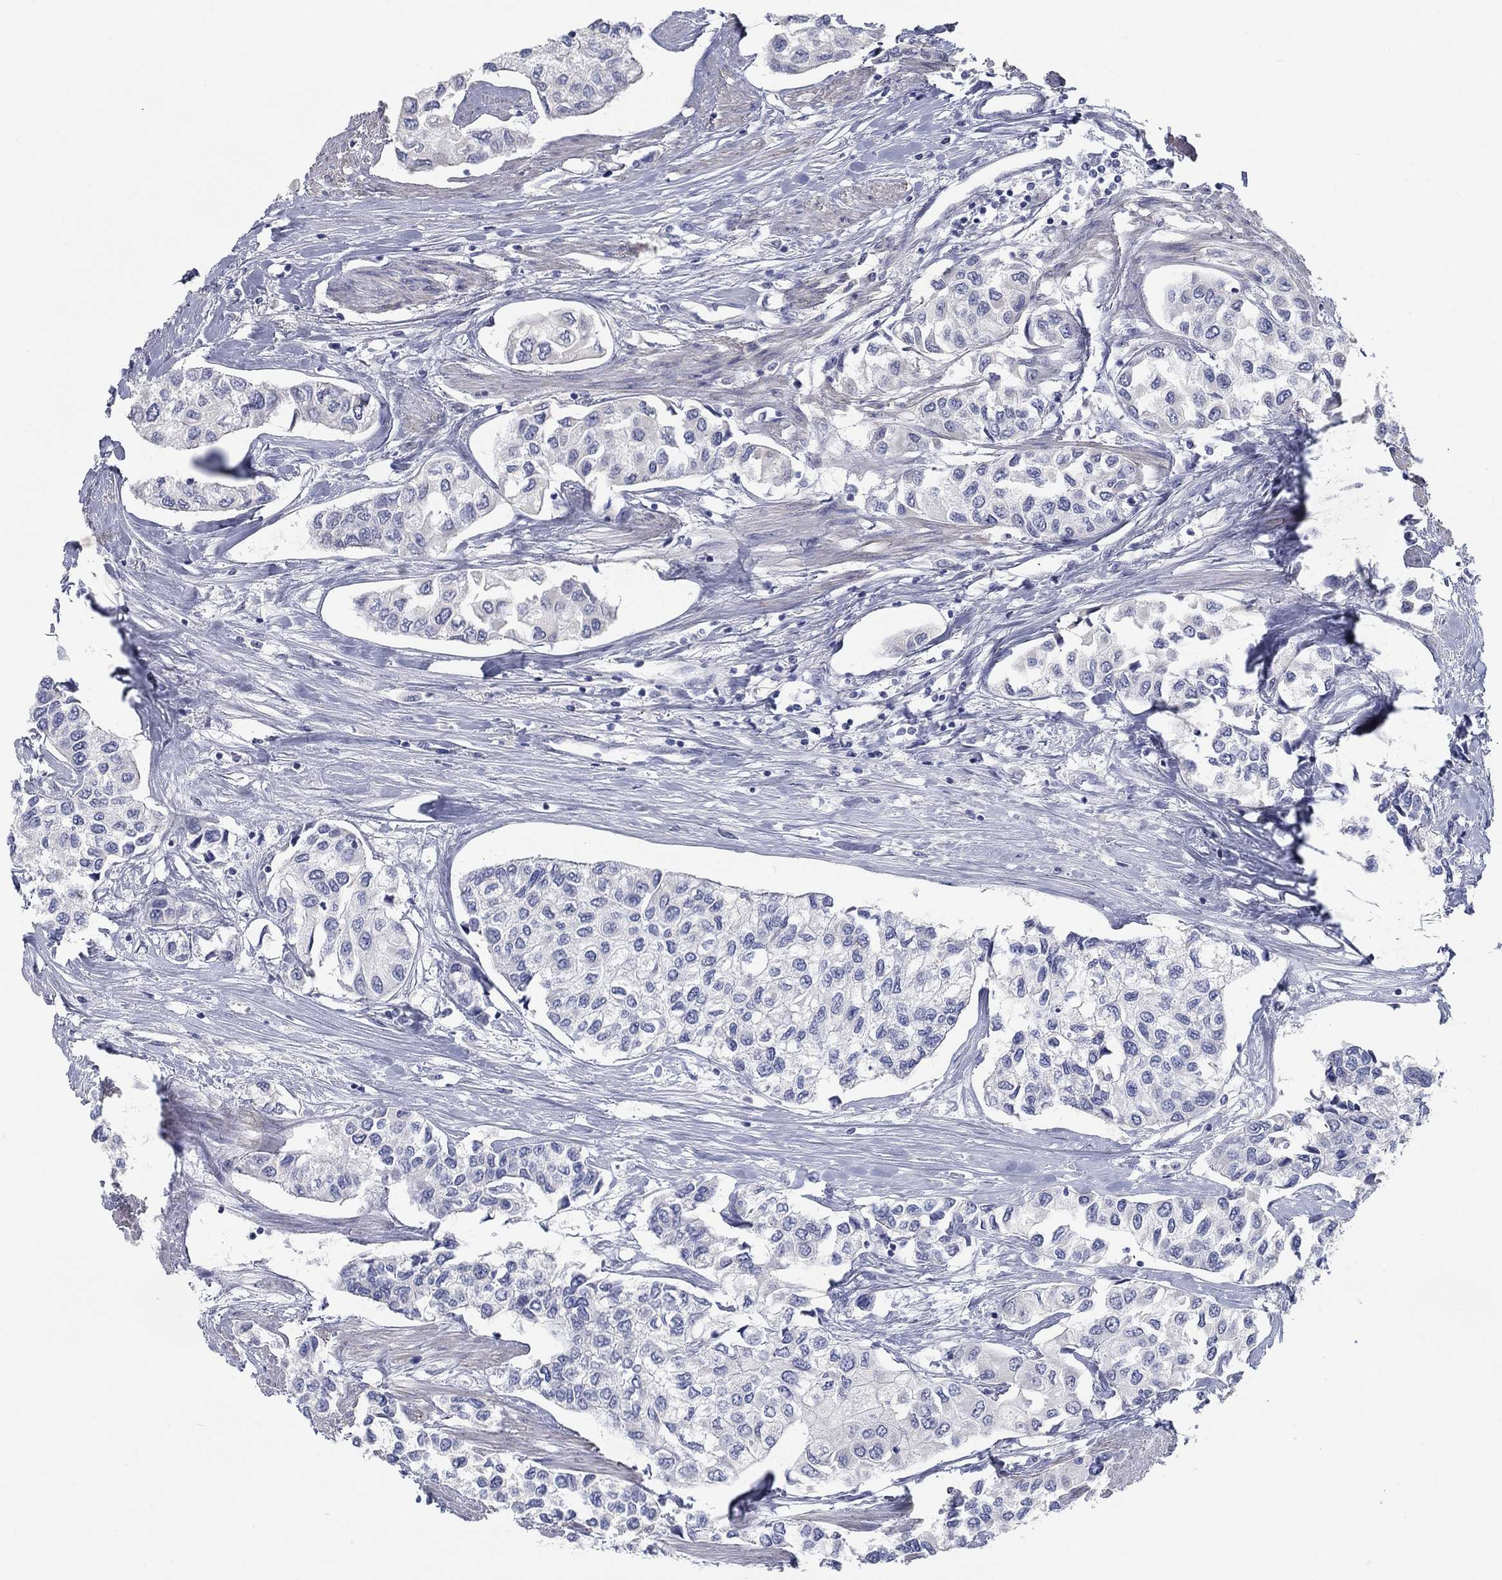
{"staining": {"intensity": "negative", "quantity": "none", "location": "none"}, "tissue": "urothelial cancer", "cell_type": "Tumor cells", "image_type": "cancer", "snomed": [{"axis": "morphology", "description": "Urothelial carcinoma, High grade"}, {"axis": "topography", "description": "Urinary bladder"}], "caption": "The IHC image has no significant positivity in tumor cells of urothelial cancer tissue. Brightfield microscopy of immunohistochemistry (IHC) stained with DAB (3,3'-diaminobenzidine) (brown) and hematoxylin (blue), captured at high magnification.", "gene": "APOC3", "patient": {"sex": "male", "age": 73}}